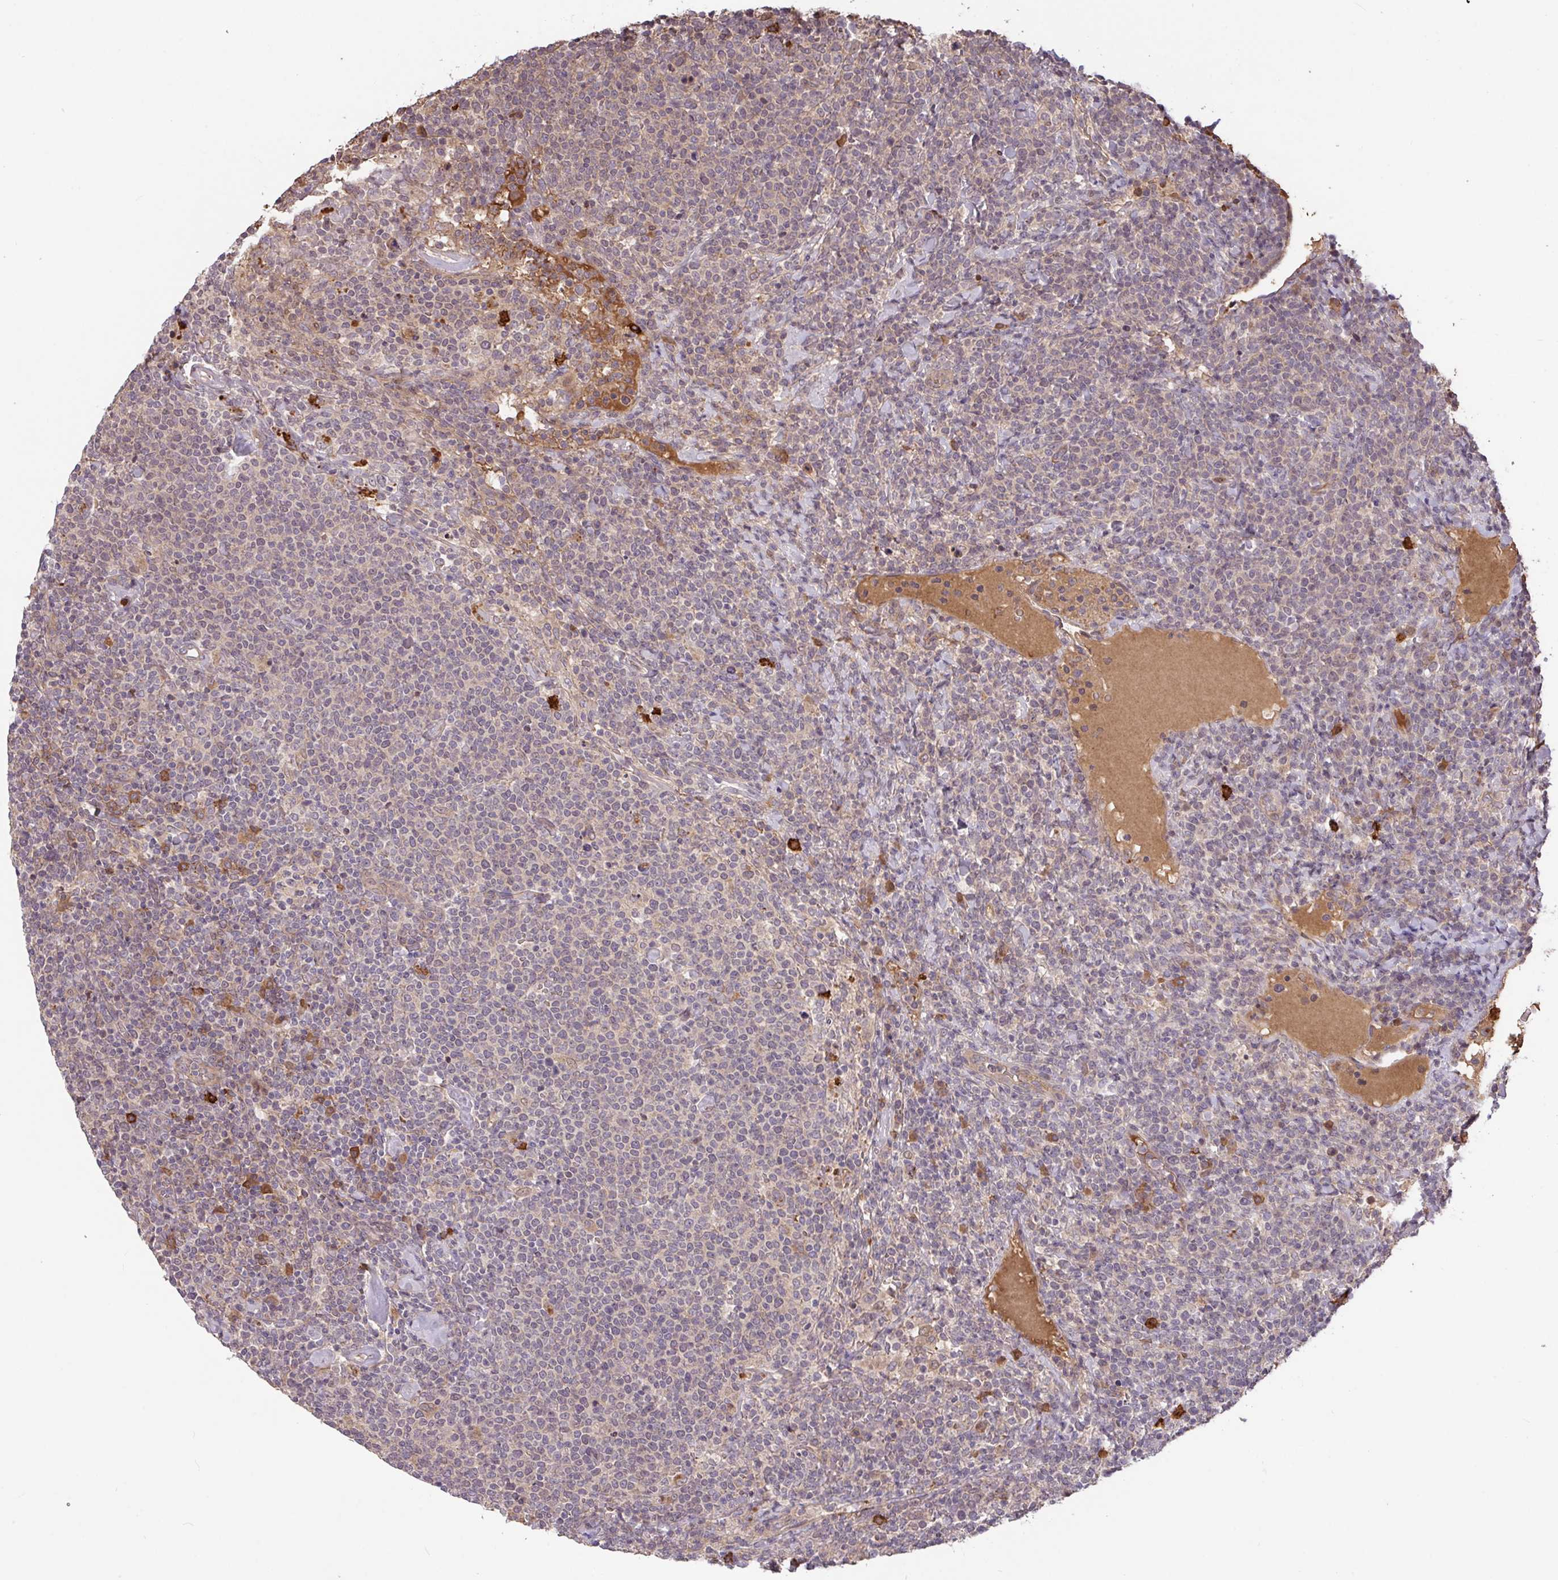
{"staining": {"intensity": "negative", "quantity": "none", "location": "none"}, "tissue": "lymphoma", "cell_type": "Tumor cells", "image_type": "cancer", "snomed": [{"axis": "morphology", "description": "Malignant lymphoma, non-Hodgkin's type, High grade"}, {"axis": "topography", "description": "Lymph node"}], "caption": "Tumor cells show no significant protein expression in lymphoma.", "gene": "FCER1A", "patient": {"sex": "male", "age": 61}}